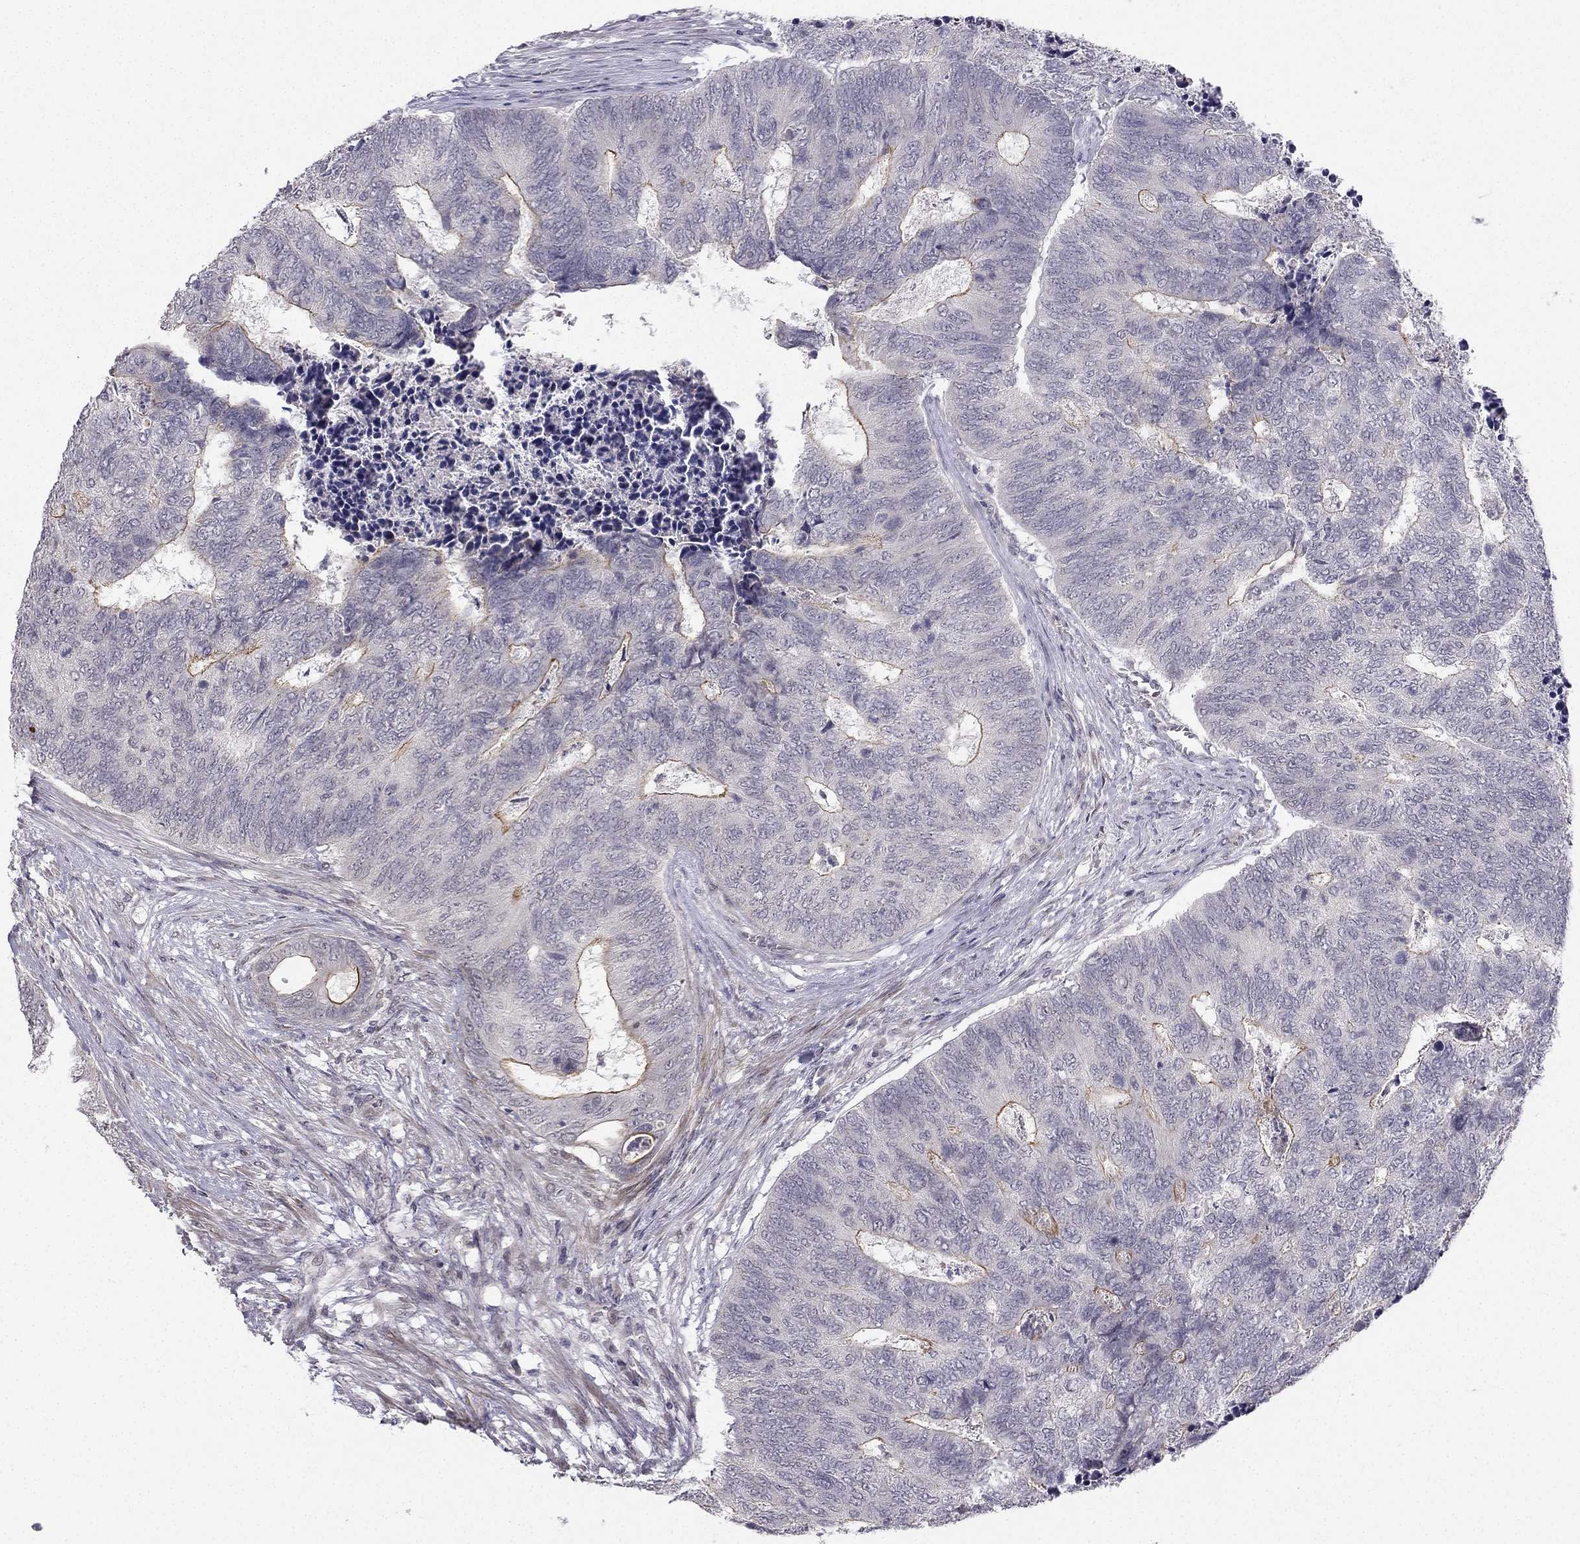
{"staining": {"intensity": "moderate", "quantity": "<25%", "location": "cytoplasmic/membranous"}, "tissue": "colorectal cancer", "cell_type": "Tumor cells", "image_type": "cancer", "snomed": [{"axis": "morphology", "description": "Adenocarcinoma, NOS"}, {"axis": "topography", "description": "Colon"}], "caption": "Approximately <25% of tumor cells in colorectal cancer (adenocarcinoma) reveal moderate cytoplasmic/membranous protein expression as visualized by brown immunohistochemical staining.", "gene": "CHST8", "patient": {"sex": "female", "age": 67}}